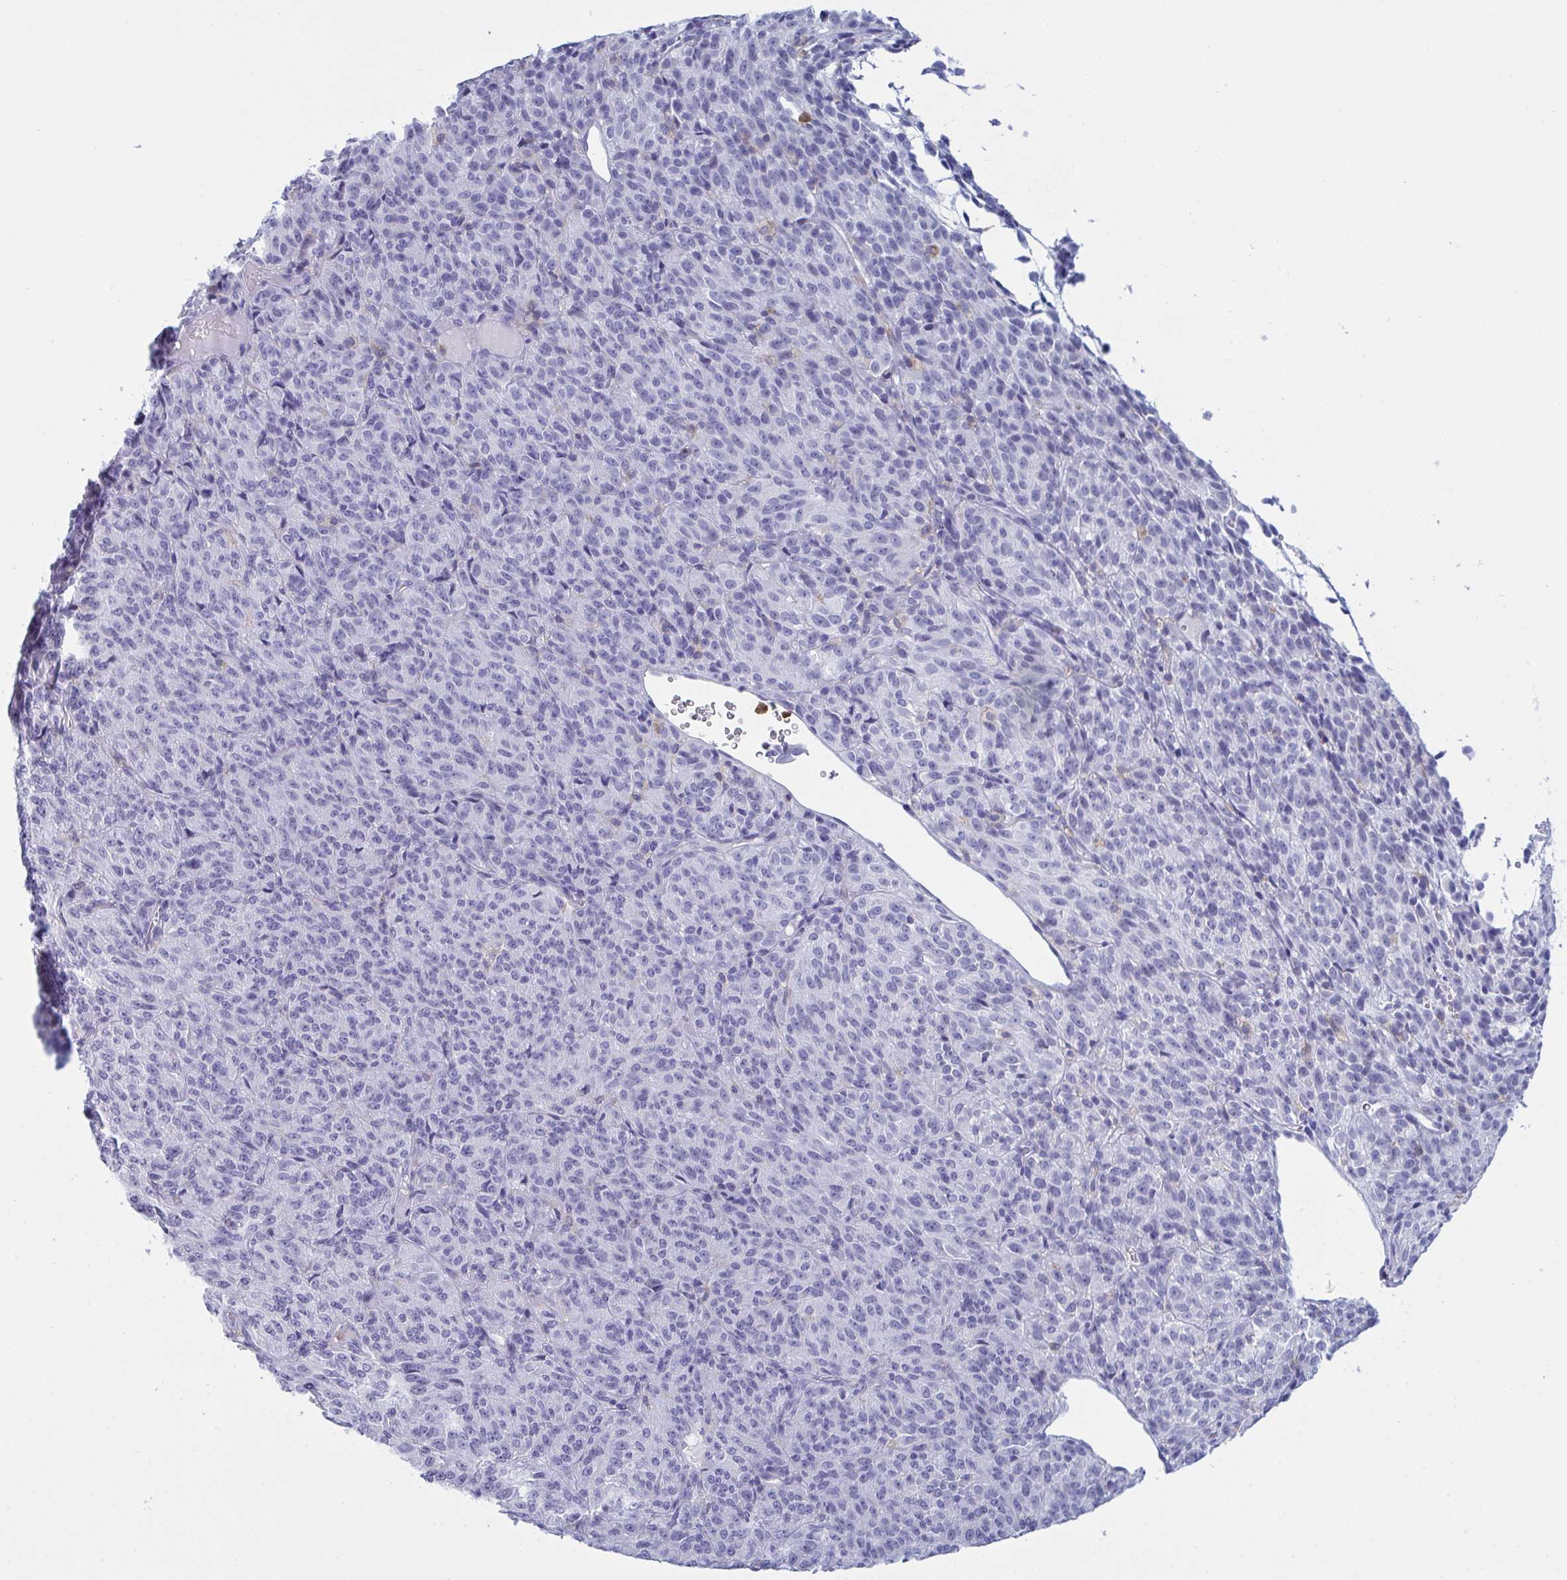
{"staining": {"intensity": "negative", "quantity": "none", "location": "none"}, "tissue": "melanoma", "cell_type": "Tumor cells", "image_type": "cancer", "snomed": [{"axis": "morphology", "description": "Malignant melanoma, Metastatic site"}, {"axis": "topography", "description": "Brain"}], "caption": "Histopathology image shows no protein staining in tumor cells of melanoma tissue.", "gene": "MYO1F", "patient": {"sex": "female", "age": 56}}